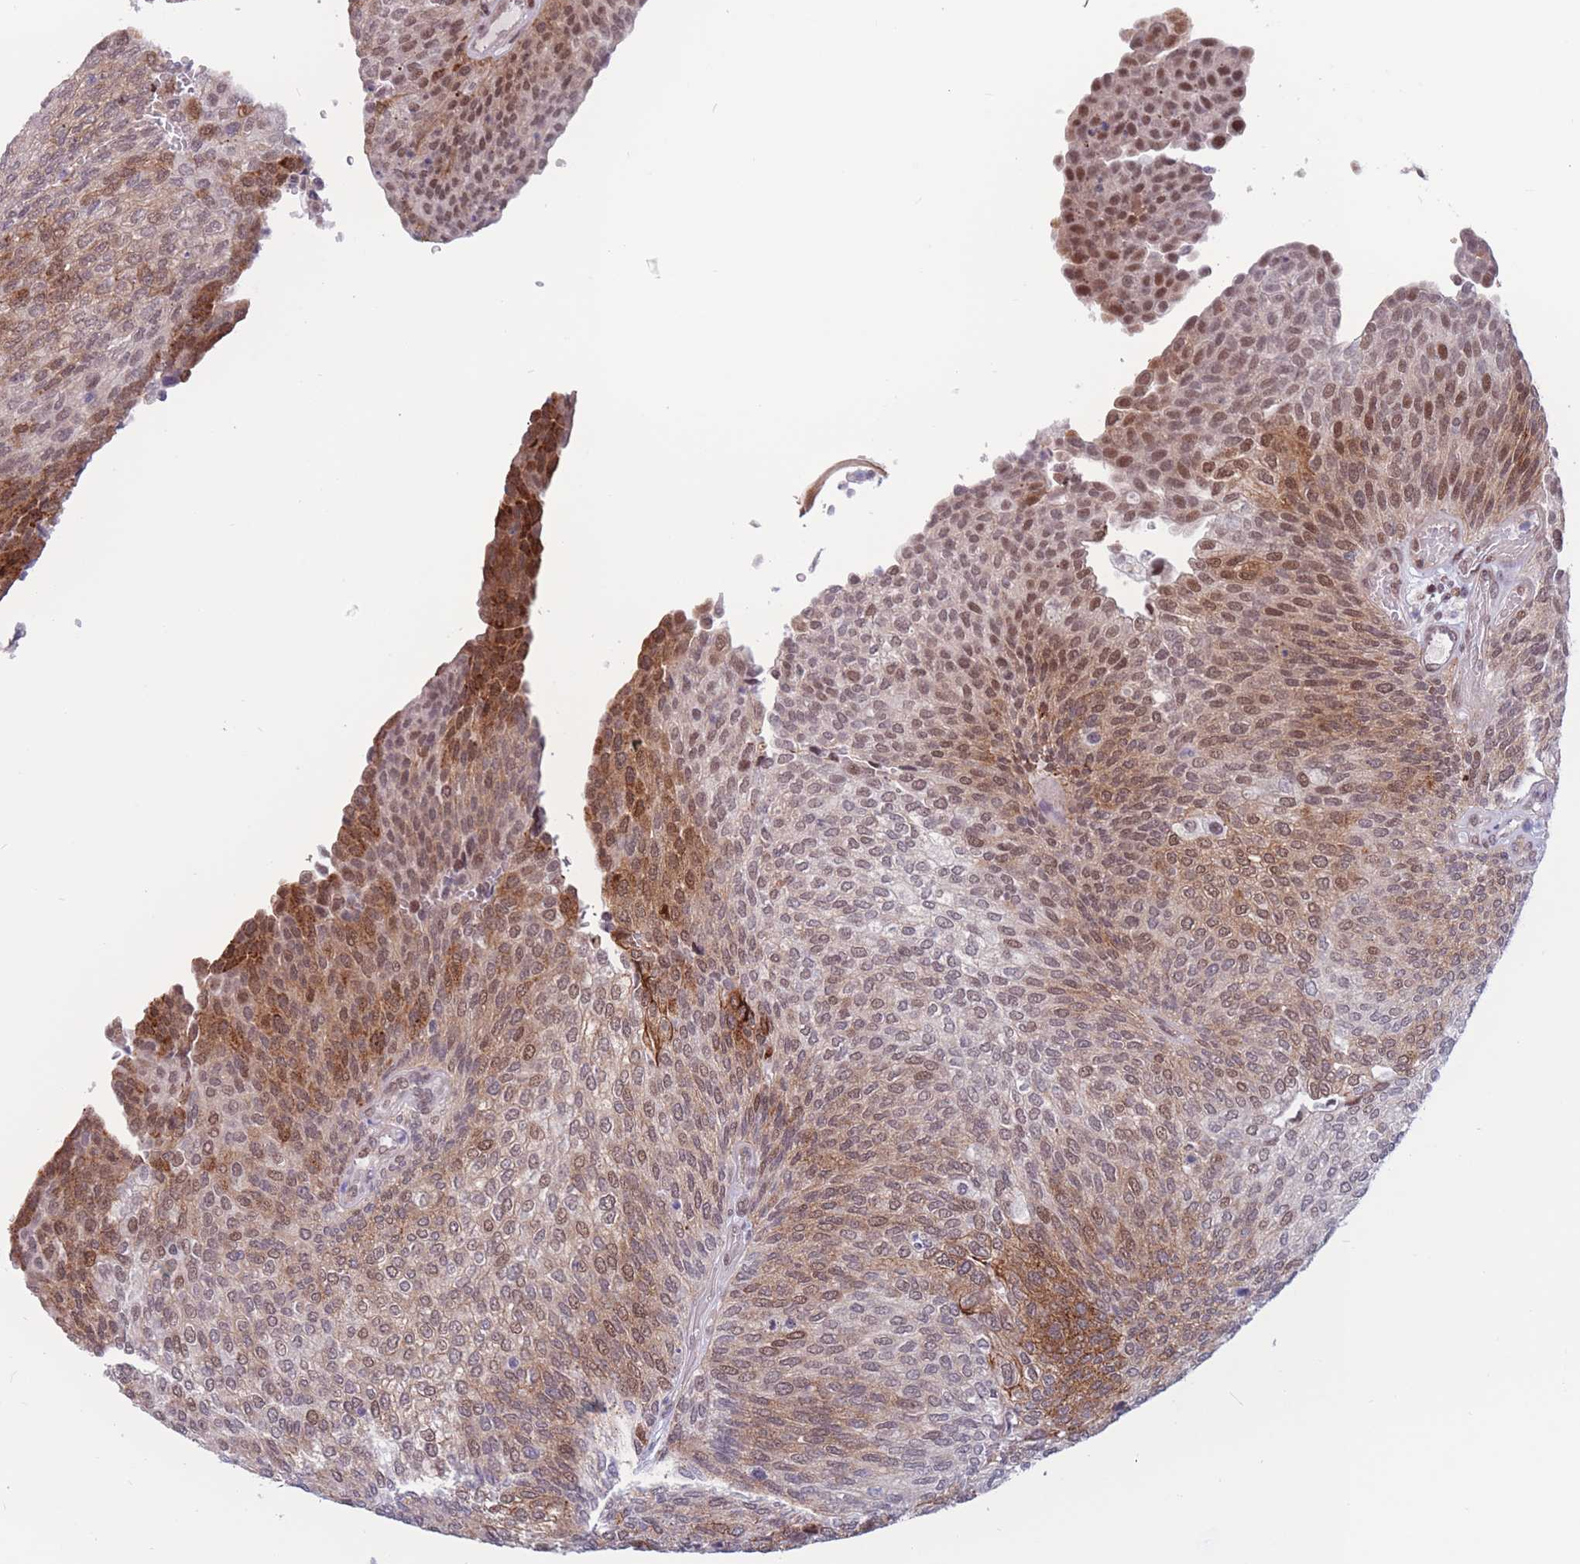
{"staining": {"intensity": "moderate", "quantity": "25%-75%", "location": "cytoplasmic/membranous,nuclear"}, "tissue": "urothelial cancer", "cell_type": "Tumor cells", "image_type": "cancer", "snomed": [{"axis": "morphology", "description": "Urothelial carcinoma, Low grade"}, {"axis": "topography", "description": "Urinary bladder"}], "caption": "The micrograph shows staining of urothelial cancer, revealing moderate cytoplasmic/membranous and nuclear protein positivity (brown color) within tumor cells. (Brightfield microscopy of DAB IHC at high magnification).", "gene": "BCL9L", "patient": {"sex": "female", "age": 79}}